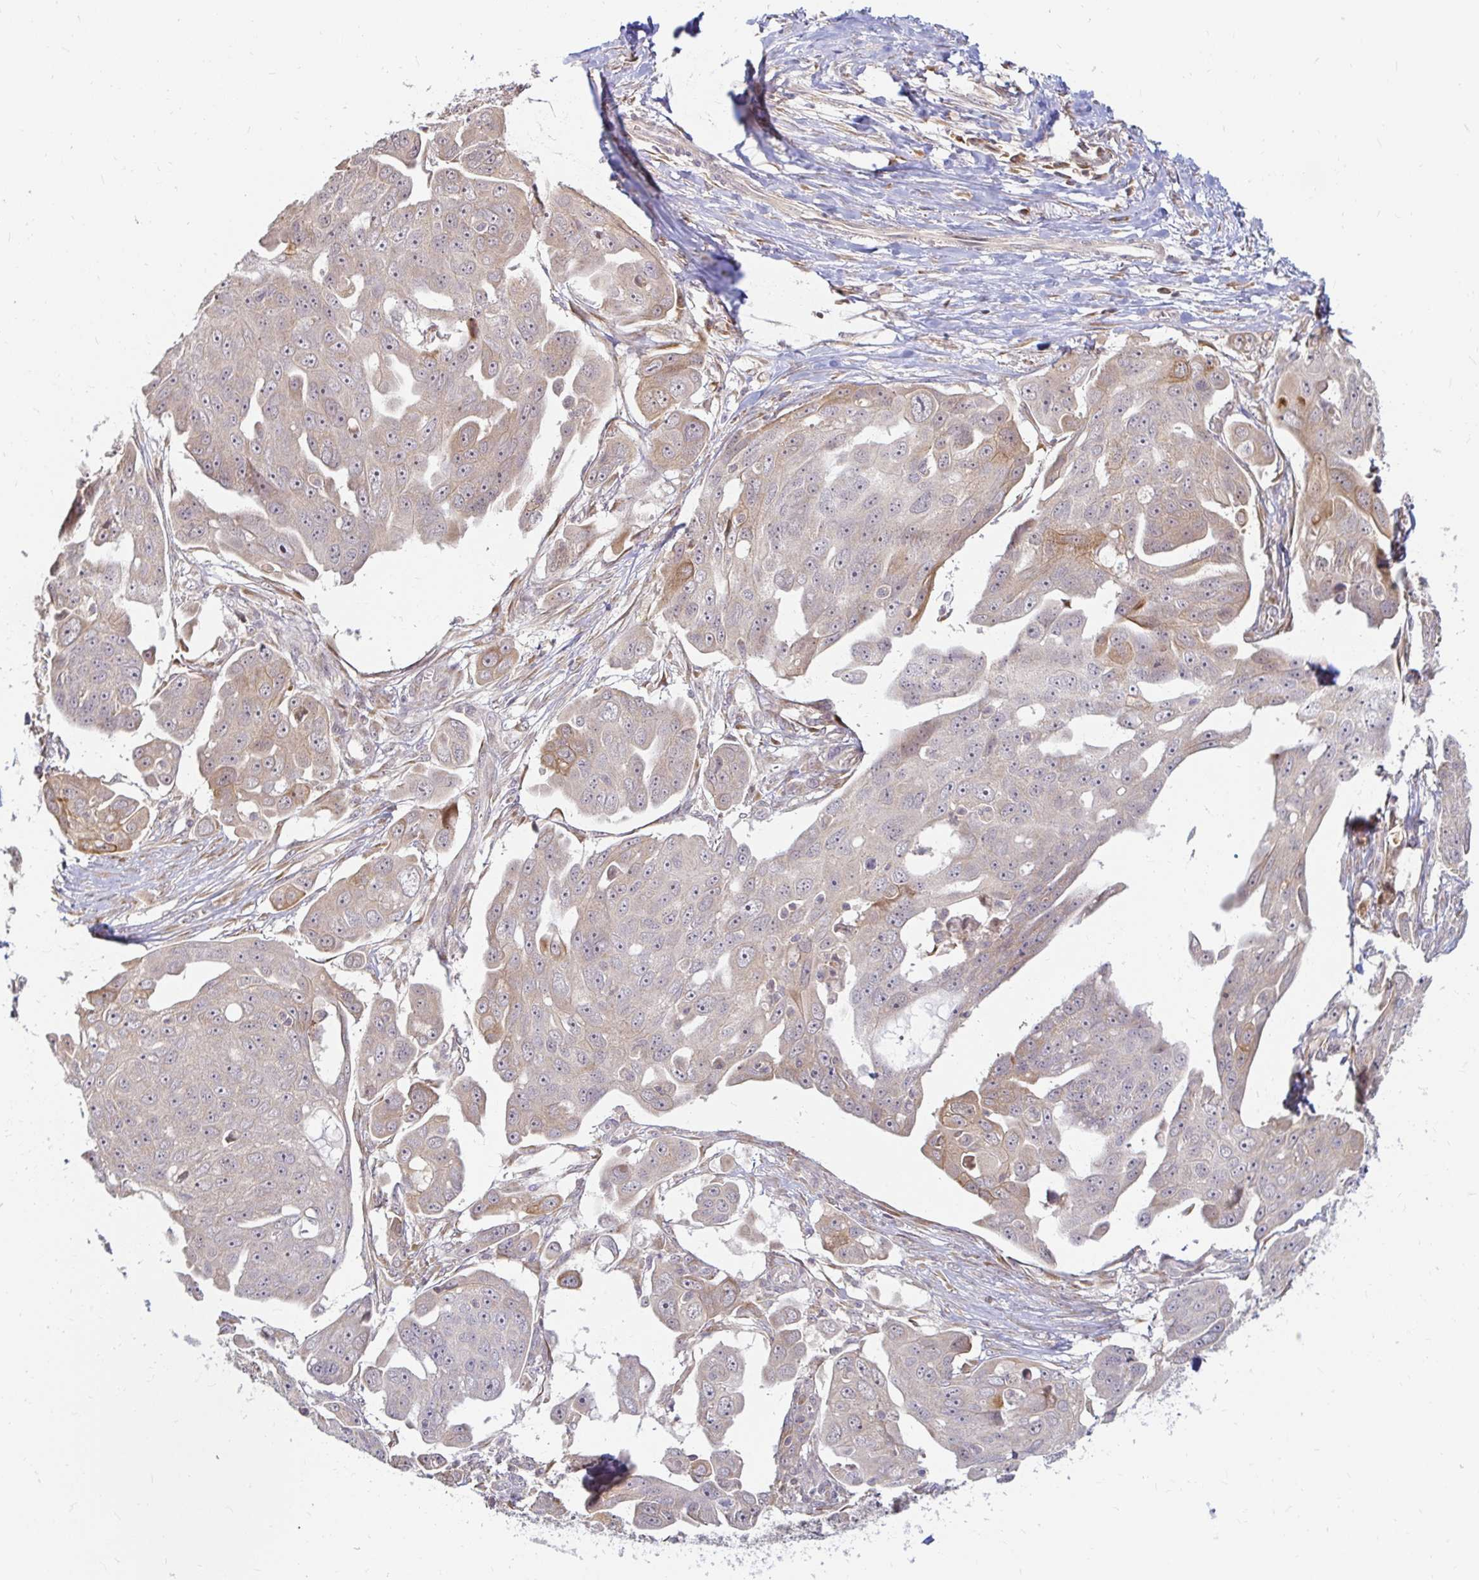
{"staining": {"intensity": "weak", "quantity": "<25%", "location": "cytoplasmic/membranous"}, "tissue": "ovarian cancer", "cell_type": "Tumor cells", "image_type": "cancer", "snomed": [{"axis": "morphology", "description": "Carcinoma, endometroid"}, {"axis": "topography", "description": "Ovary"}], "caption": "High magnification brightfield microscopy of ovarian cancer stained with DAB (3,3'-diaminobenzidine) (brown) and counterstained with hematoxylin (blue): tumor cells show no significant positivity.", "gene": "CAST", "patient": {"sex": "female", "age": 70}}